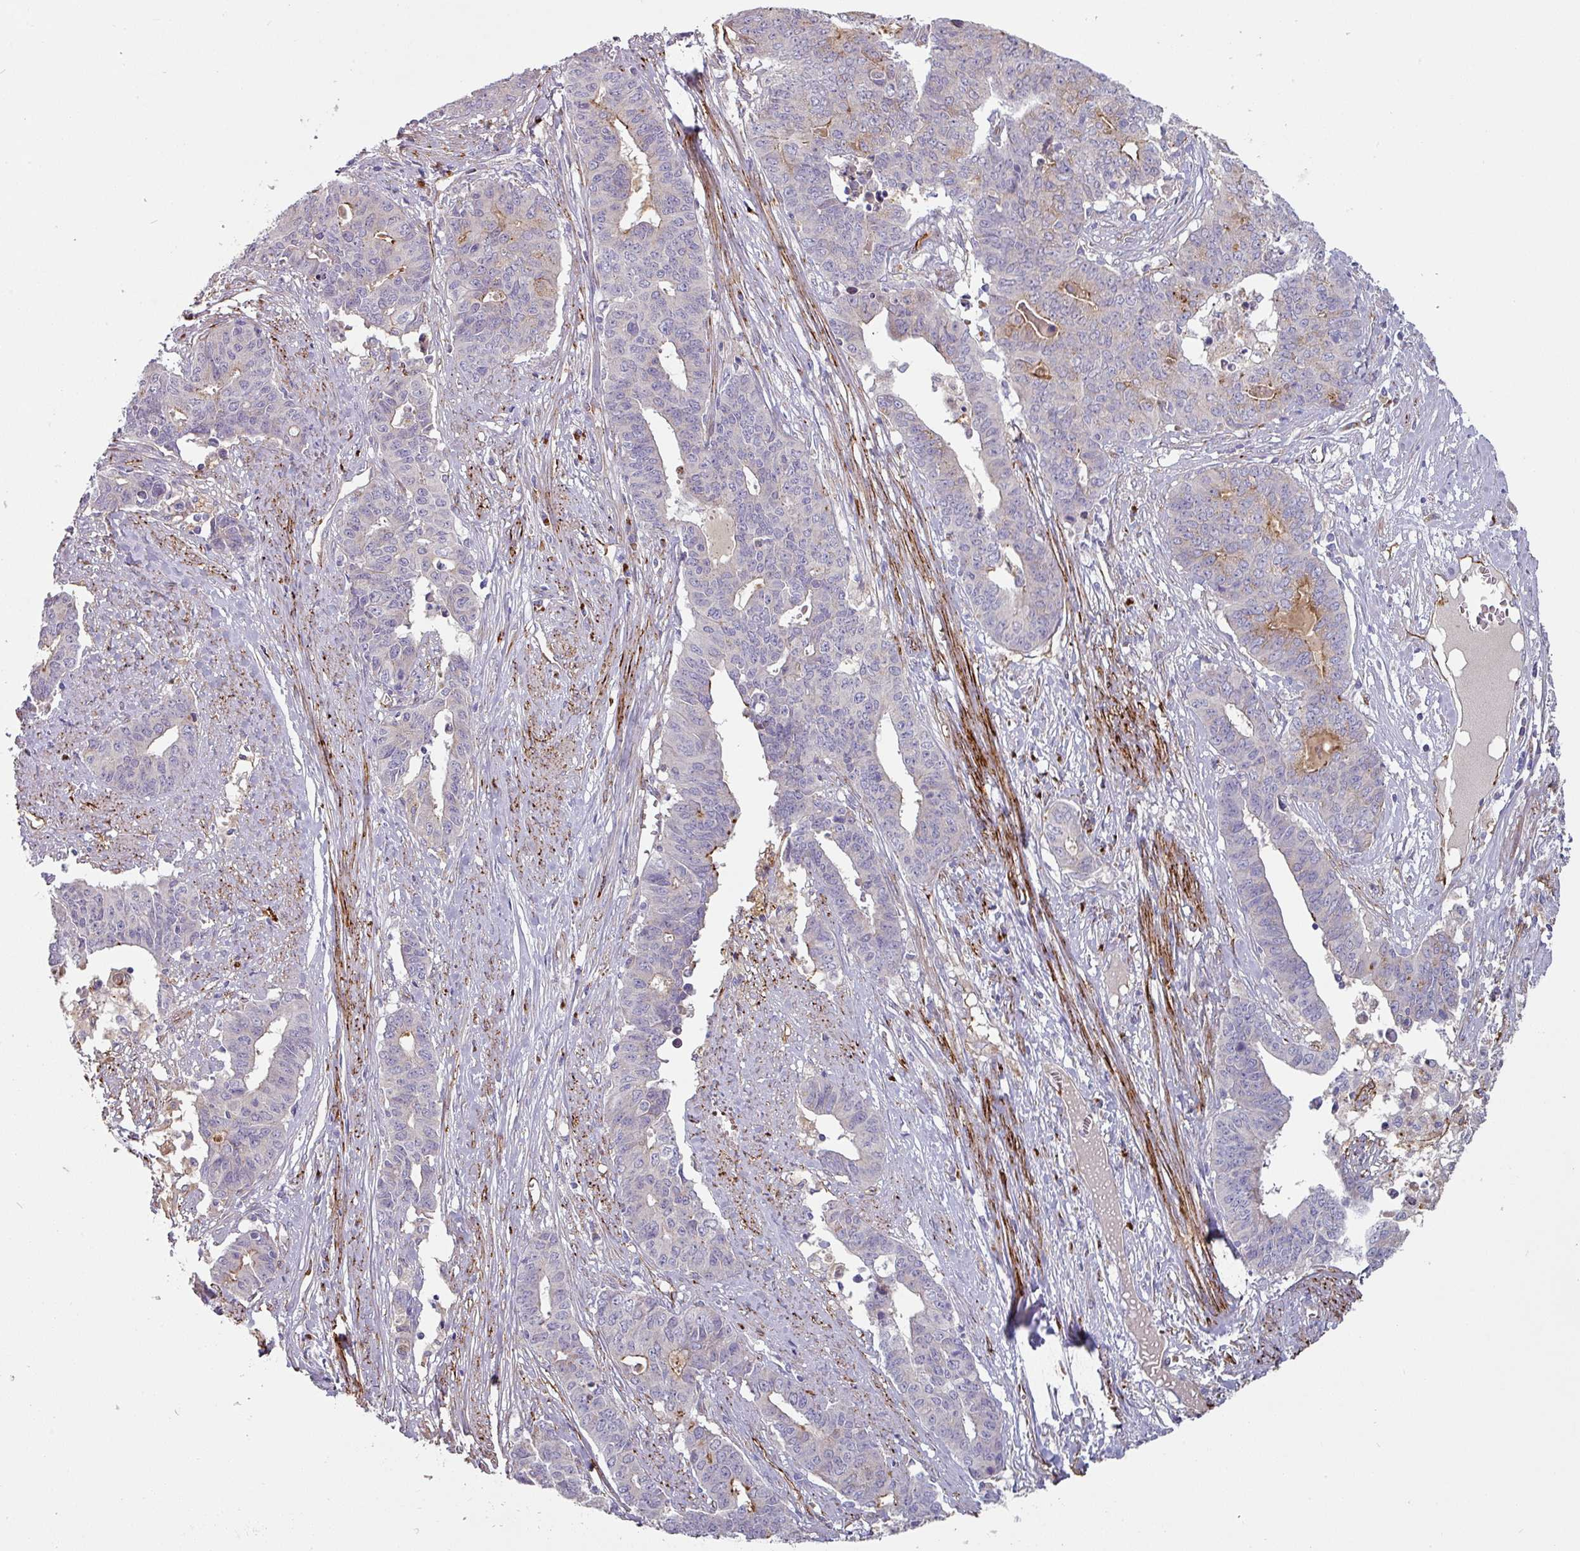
{"staining": {"intensity": "weak", "quantity": "<25%", "location": "cytoplasmic/membranous"}, "tissue": "endometrial cancer", "cell_type": "Tumor cells", "image_type": "cancer", "snomed": [{"axis": "morphology", "description": "Adenocarcinoma, NOS"}, {"axis": "topography", "description": "Endometrium"}], "caption": "High magnification brightfield microscopy of adenocarcinoma (endometrial) stained with DAB (brown) and counterstained with hematoxylin (blue): tumor cells show no significant positivity. Brightfield microscopy of immunohistochemistry stained with DAB (3,3'-diaminobenzidine) (brown) and hematoxylin (blue), captured at high magnification.", "gene": "PRODH2", "patient": {"sex": "female", "age": 59}}